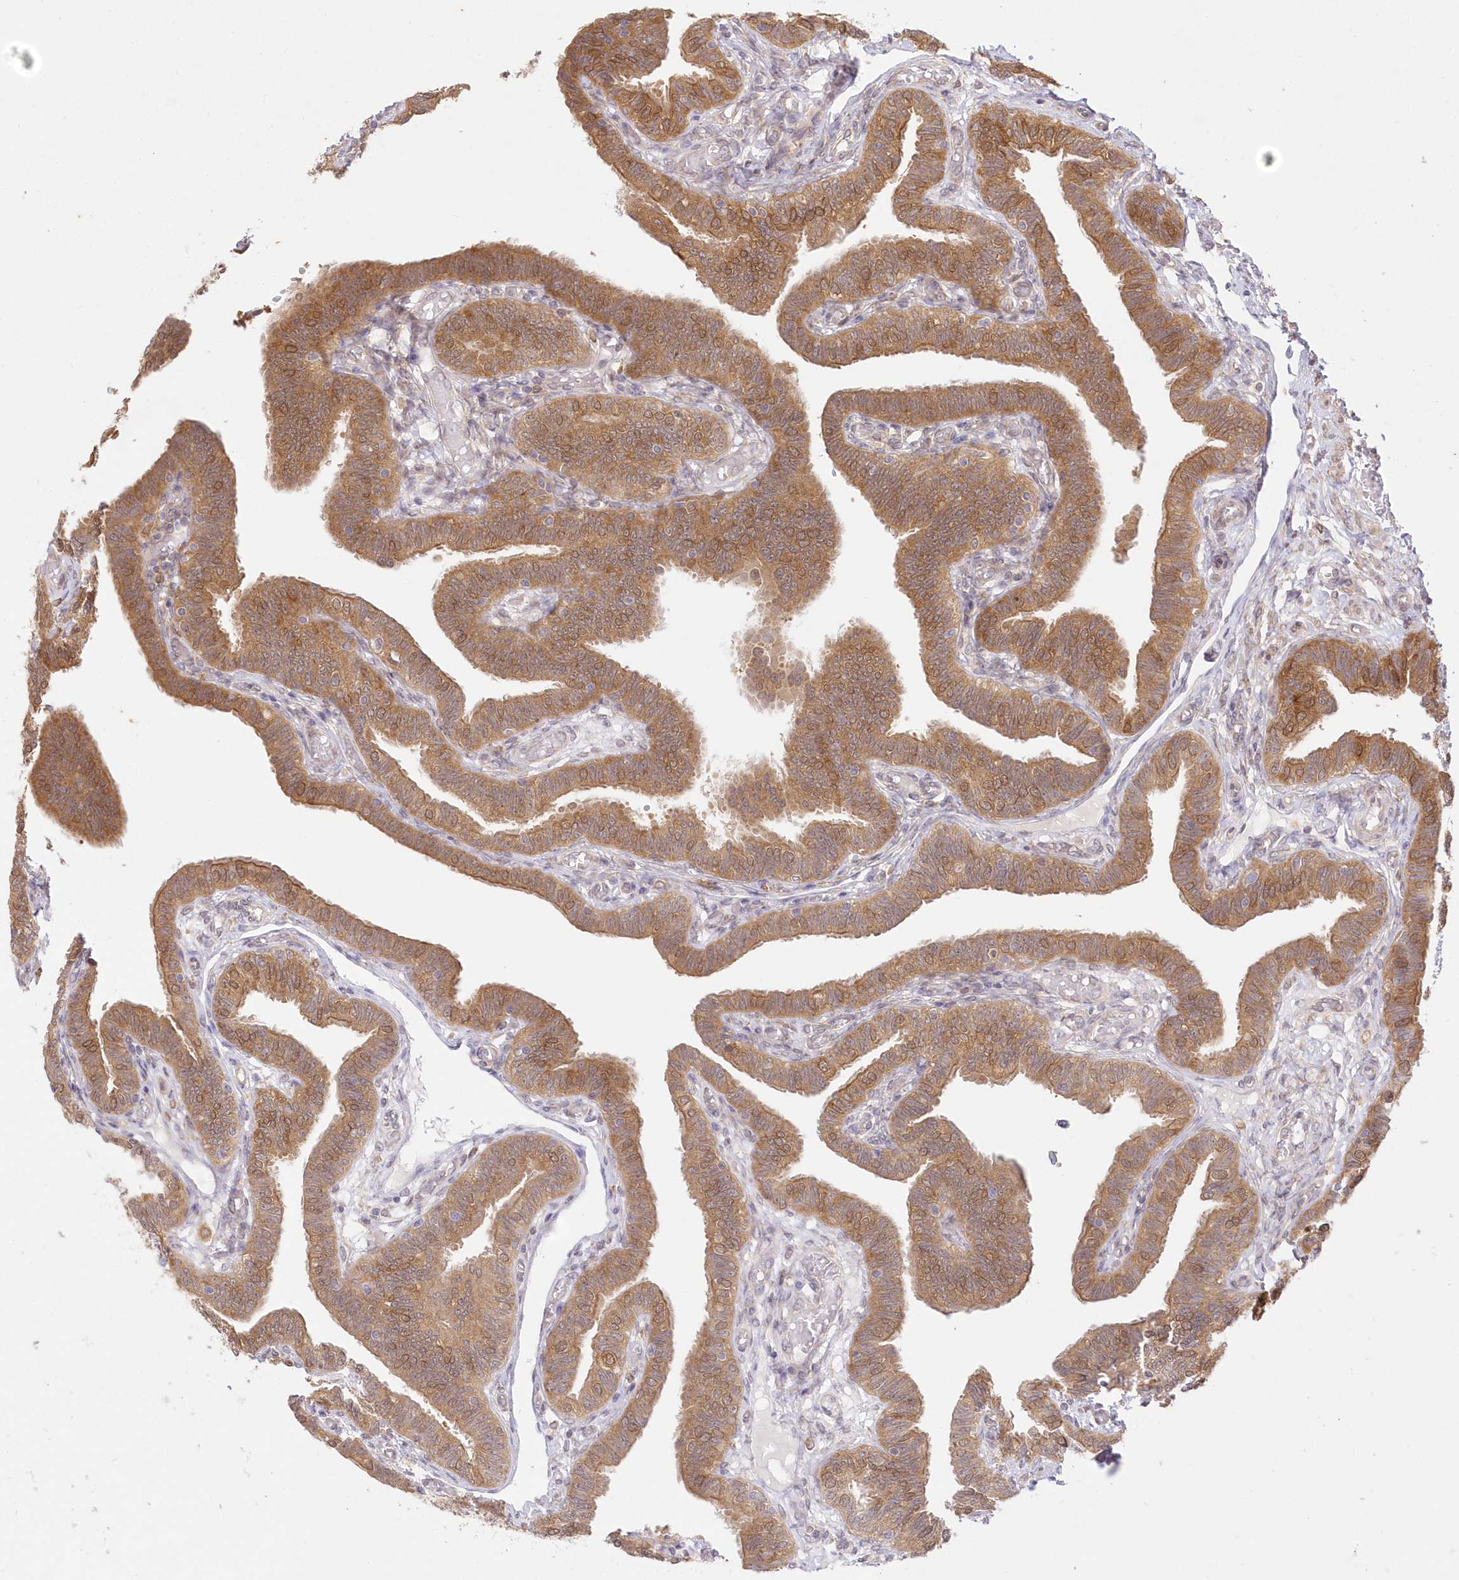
{"staining": {"intensity": "moderate", "quantity": ">75%", "location": "cytoplasmic/membranous"}, "tissue": "fallopian tube", "cell_type": "Glandular cells", "image_type": "normal", "snomed": [{"axis": "morphology", "description": "Normal tissue, NOS"}, {"axis": "topography", "description": "Fallopian tube"}], "caption": "A medium amount of moderate cytoplasmic/membranous staining is identified in about >75% of glandular cells in benign fallopian tube. (brown staining indicates protein expression, while blue staining denotes nuclei).", "gene": "RNPEP", "patient": {"sex": "female", "age": 39}}